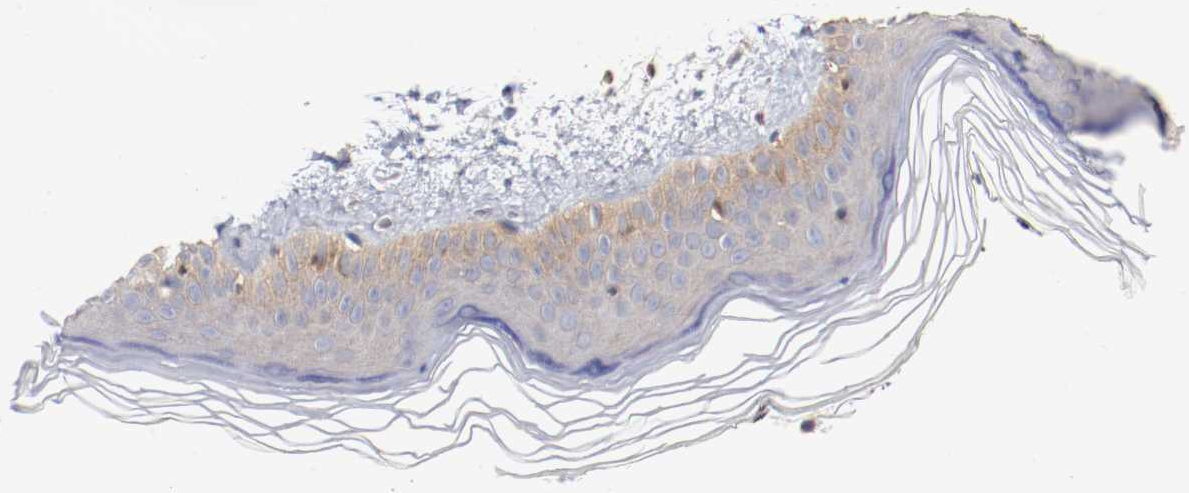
{"staining": {"intensity": "moderate", "quantity": ">75%", "location": "cytoplasmic/membranous"}, "tissue": "skin", "cell_type": "Fibroblasts", "image_type": "normal", "snomed": [{"axis": "morphology", "description": "Normal tissue, NOS"}, {"axis": "topography", "description": "Skin"}], "caption": "This histopathology image reveals unremarkable skin stained with IHC to label a protein in brown. The cytoplasmic/membranous of fibroblasts show moderate positivity for the protein. Nuclei are counter-stained blue.", "gene": "ARHGEF6", "patient": {"sex": "female", "age": 19}}